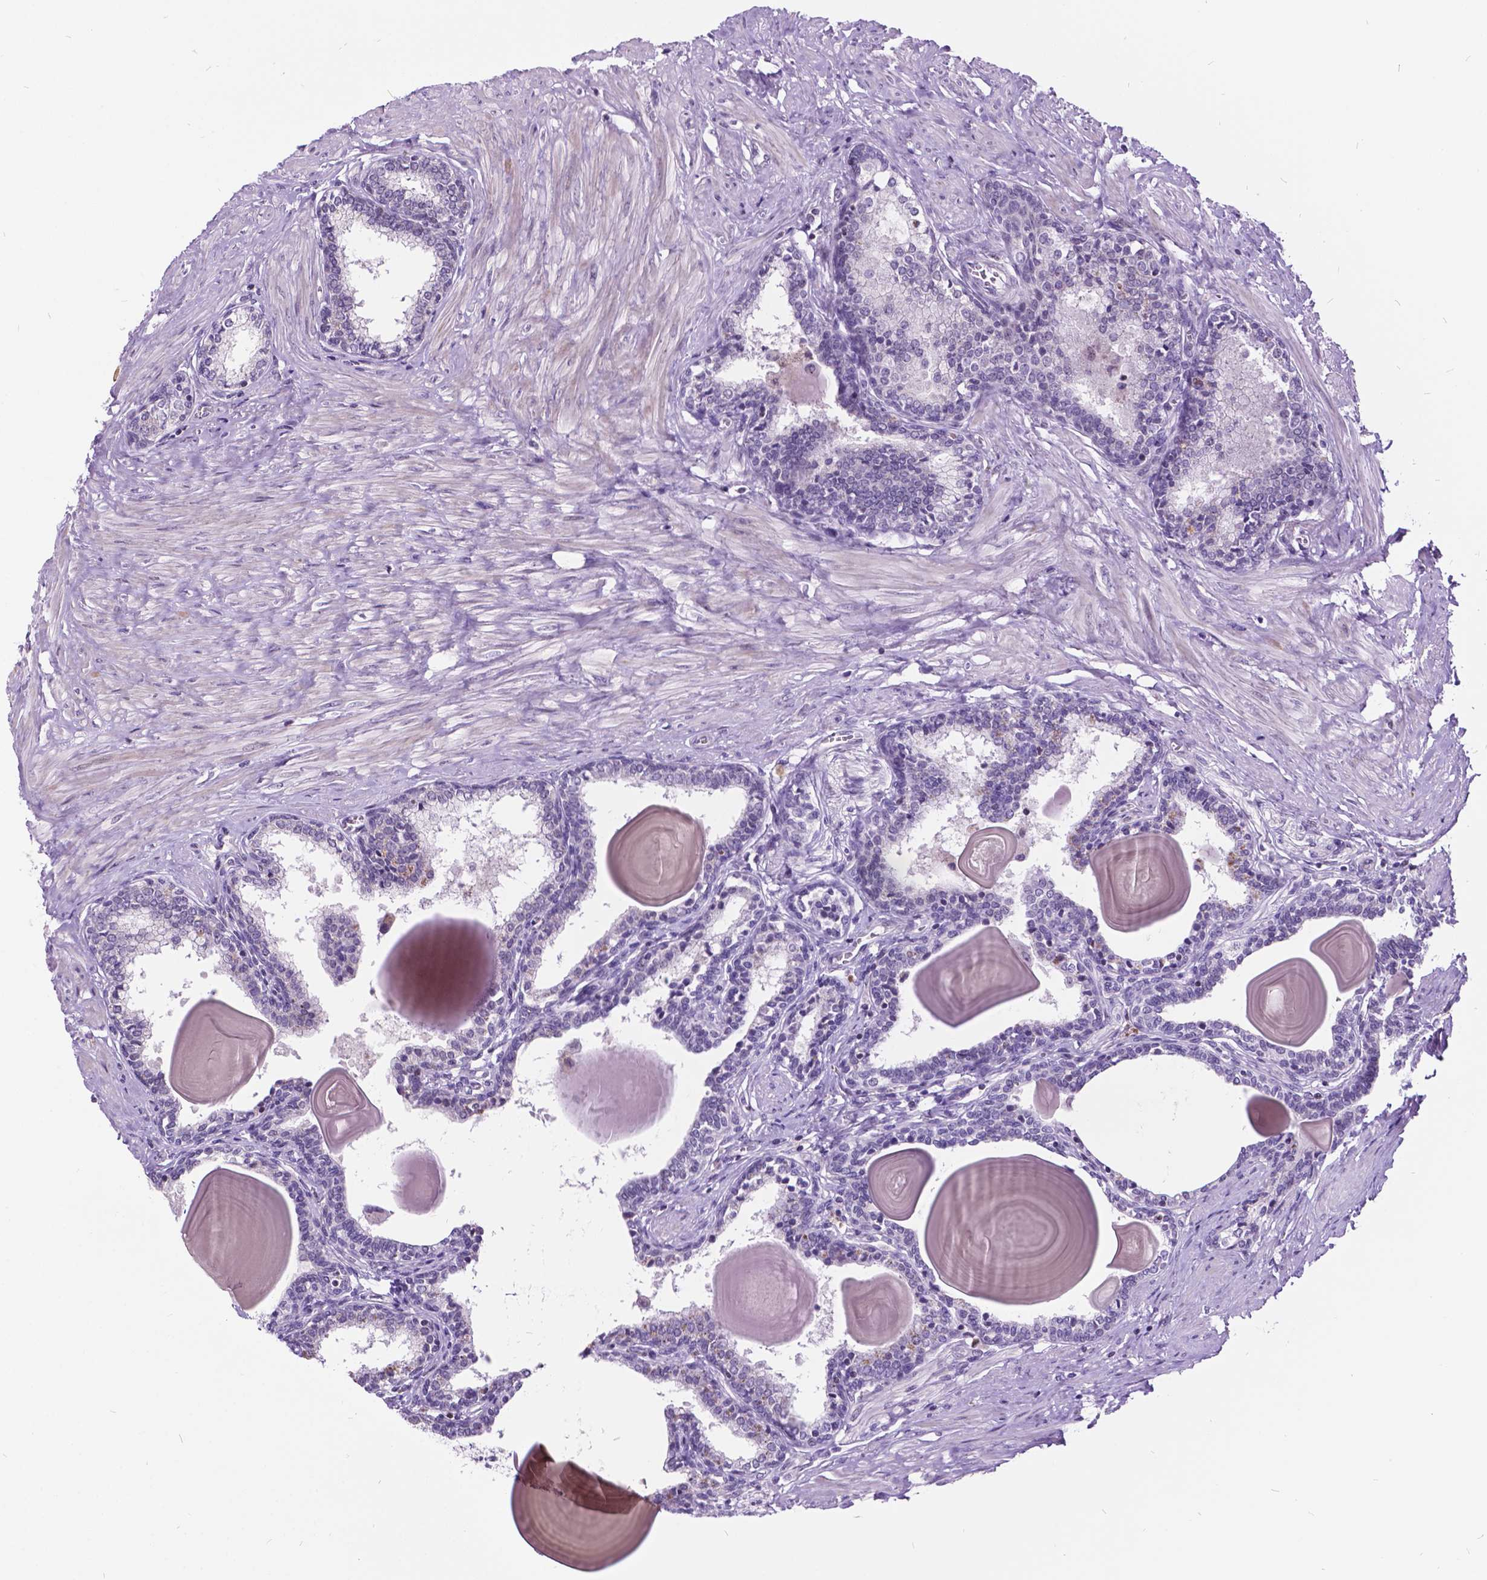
{"staining": {"intensity": "negative", "quantity": "none", "location": "none"}, "tissue": "prostate", "cell_type": "Glandular cells", "image_type": "normal", "snomed": [{"axis": "morphology", "description": "Normal tissue, NOS"}, {"axis": "topography", "description": "Prostate"}], "caption": "IHC histopathology image of benign prostate: prostate stained with DAB demonstrates no significant protein positivity in glandular cells. The staining was performed using DAB to visualize the protein expression in brown, while the nuclei were stained in blue with hematoxylin (Magnification: 20x).", "gene": "DPF3", "patient": {"sex": "male", "age": 55}}